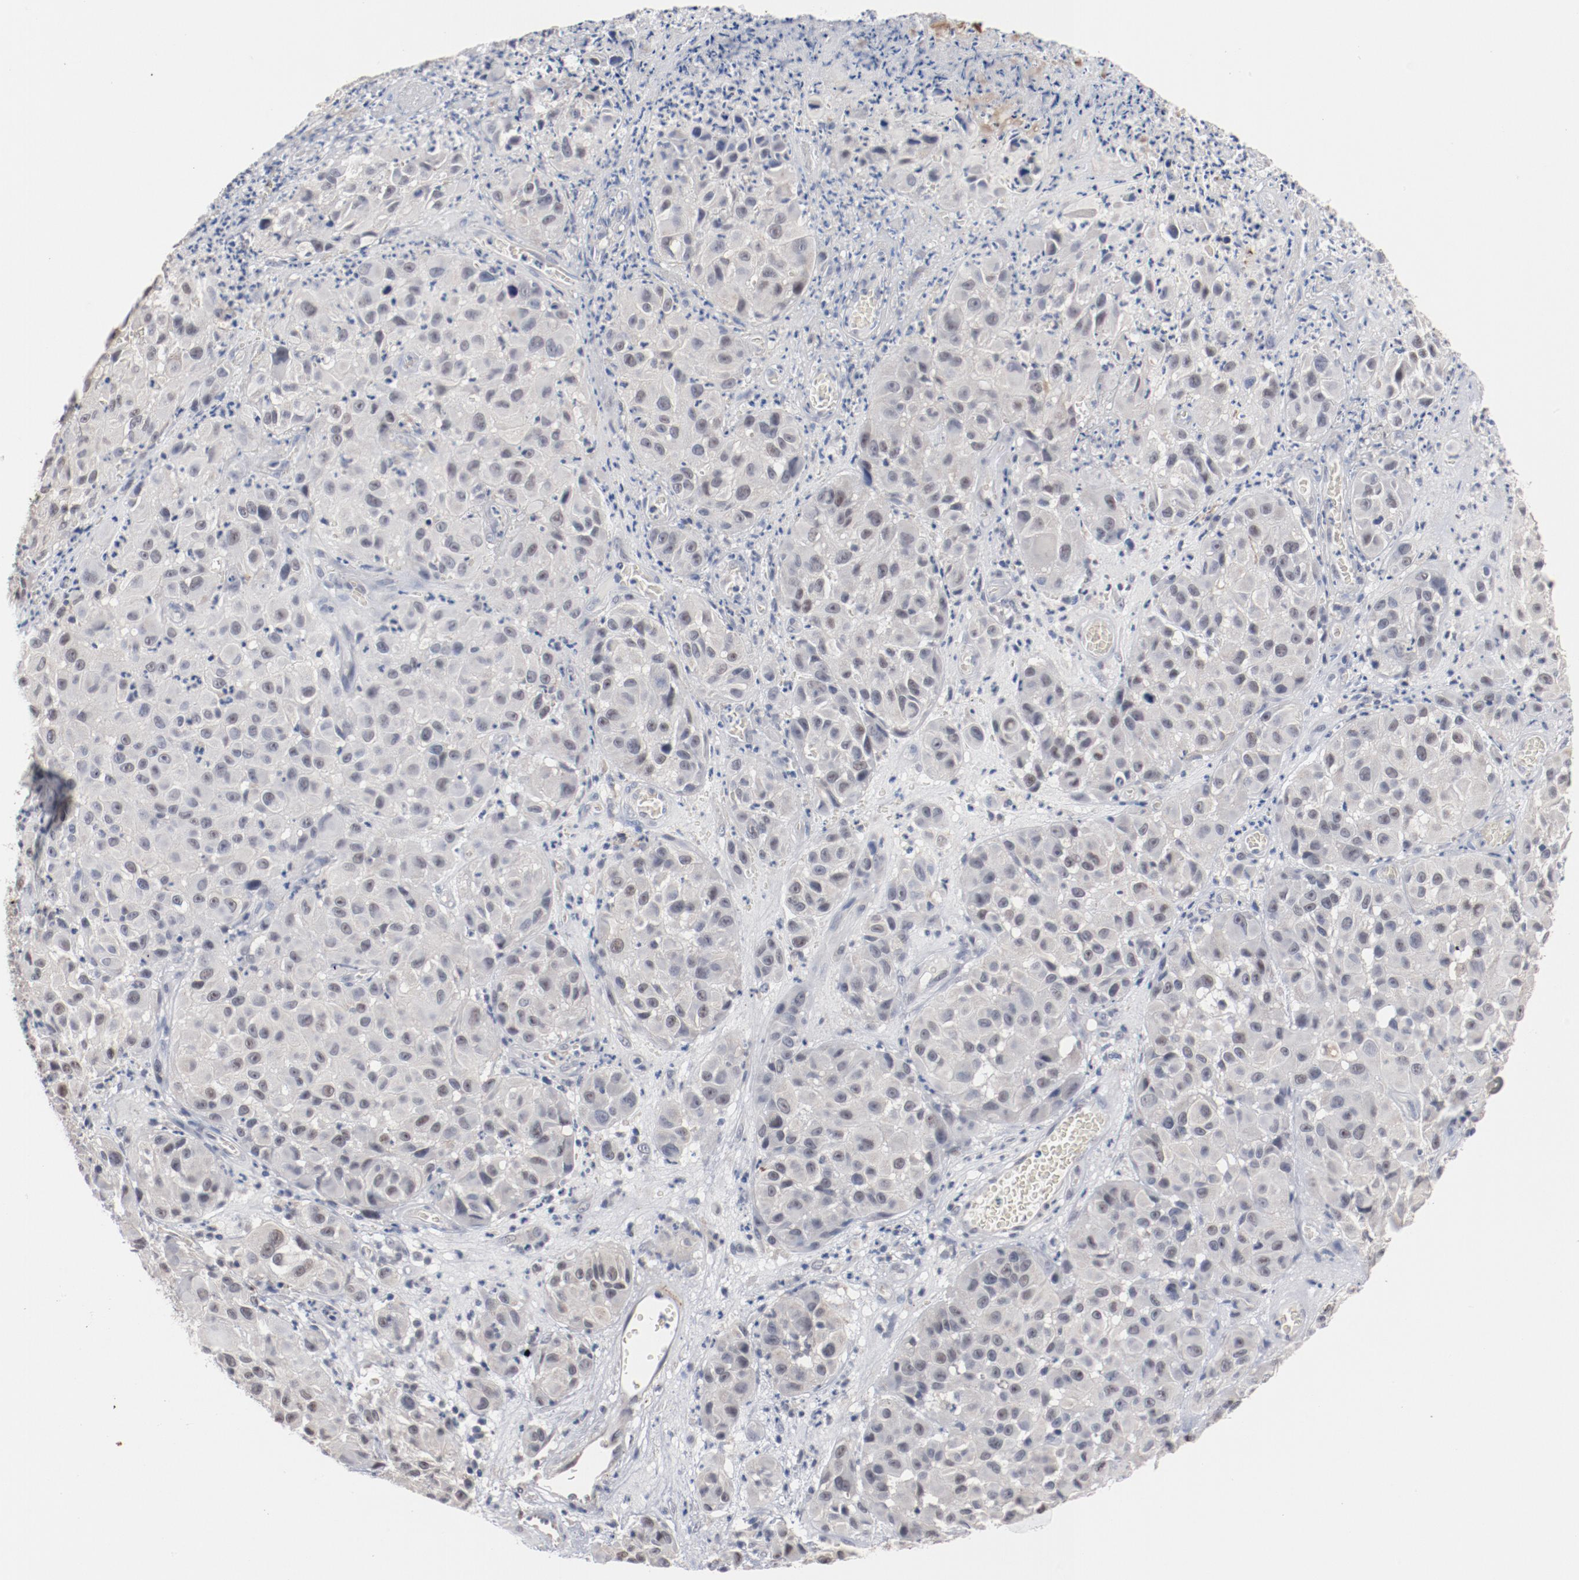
{"staining": {"intensity": "negative", "quantity": "none", "location": "none"}, "tissue": "melanoma", "cell_type": "Tumor cells", "image_type": "cancer", "snomed": [{"axis": "morphology", "description": "Malignant melanoma, NOS"}, {"axis": "topography", "description": "Skin"}], "caption": "Immunohistochemistry (IHC) micrograph of melanoma stained for a protein (brown), which reveals no expression in tumor cells.", "gene": "ERICH1", "patient": {"sex": "female", "age": 21}}